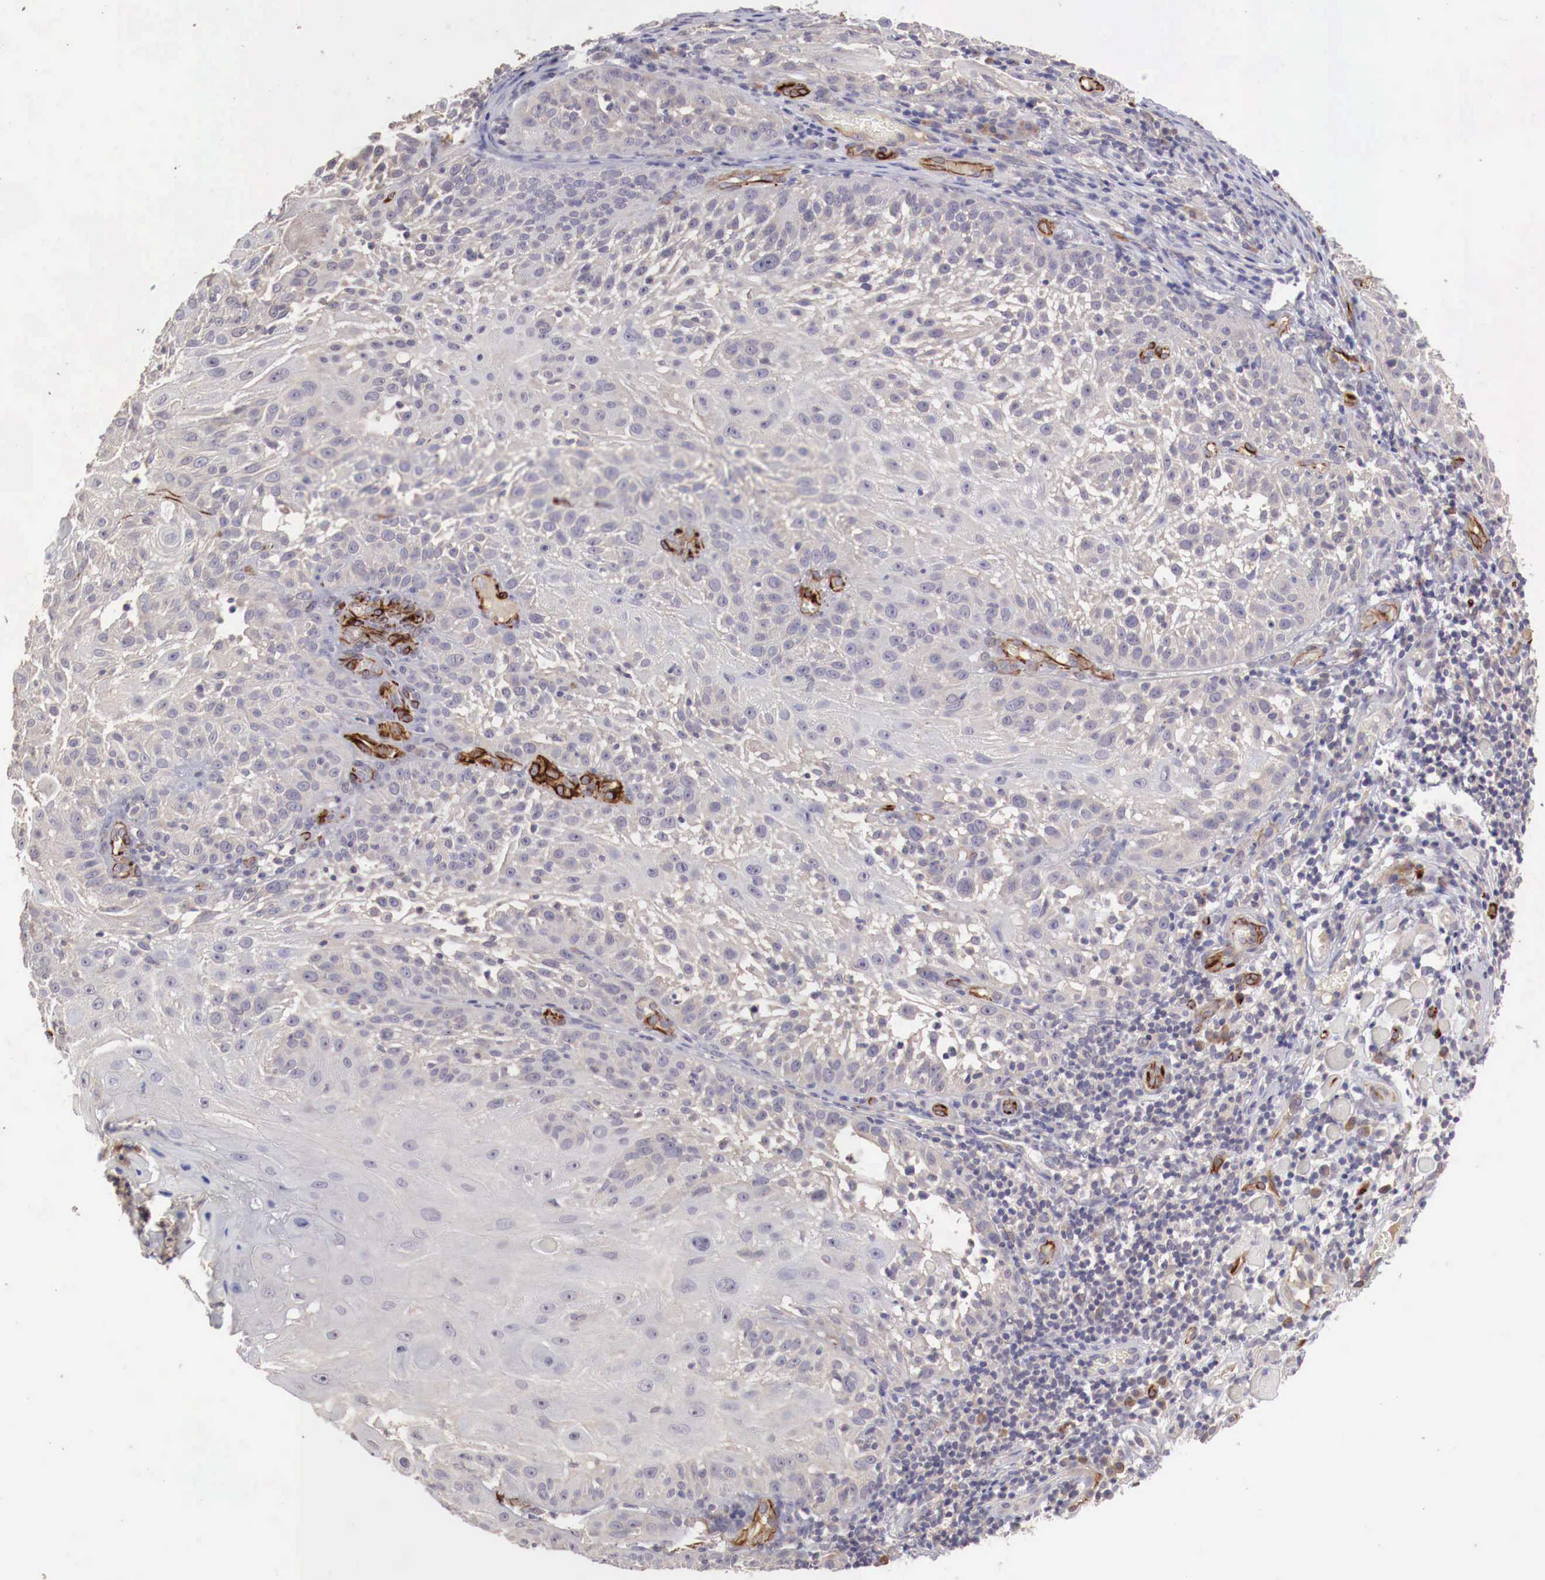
{"staining": {"intensity": "negative", "quantity": "none", "location": "none"}, "tissue": "skin cancer", "cell_type": "Tumor cells", "image_type": "cancer", "snomed": [{"axis": "morphology", "description": "Squamous cell carcinoma, NOS"}, {"axis": "topography", "description": "Skin"}], "caption": "Tumor cells are negative for brown protein staining in skin squamous cell carcinoma.", "gene": "WT1", "patient": {"sex": "female", "age": 89}}